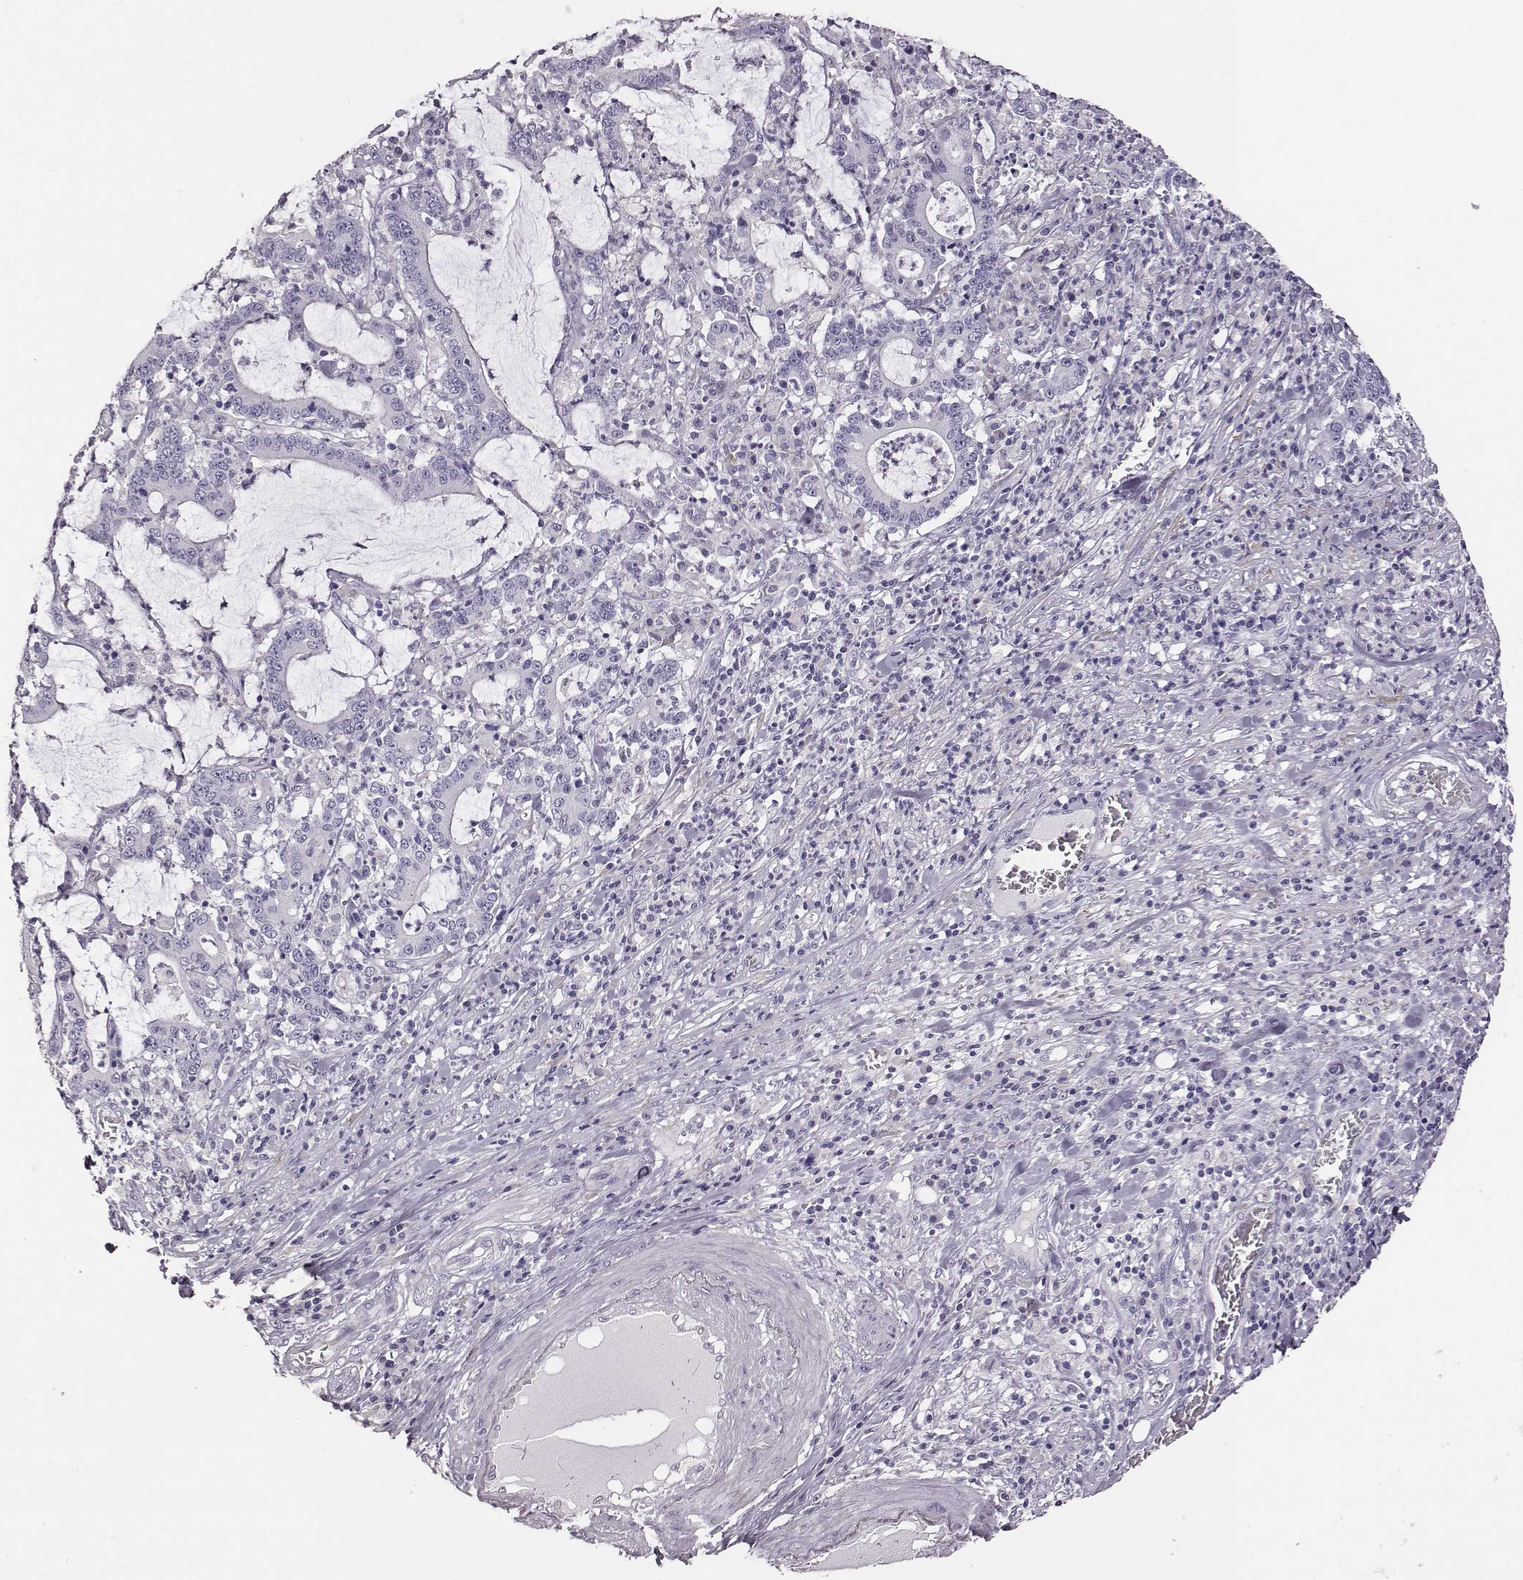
{"staining": {"intensity": "negative", "quantity": "none", "location": "none"}, "tissue": "stomach cancer", "cell_type": "Tumor cells", "image_type": "cancer", "snomed": [{"axis": "morphology", "description": "Adenocarcinoma, NOS"}, {"axis": "topography", "description": "Stomach, upper"}], "caption": "This is an immunohistochemistry photomicrograph of adenocarcinoma (stomach). There is no staining in tumor cells.", "gene": "GUCA1A", "patient": {"sex": "male", "age": 68}}